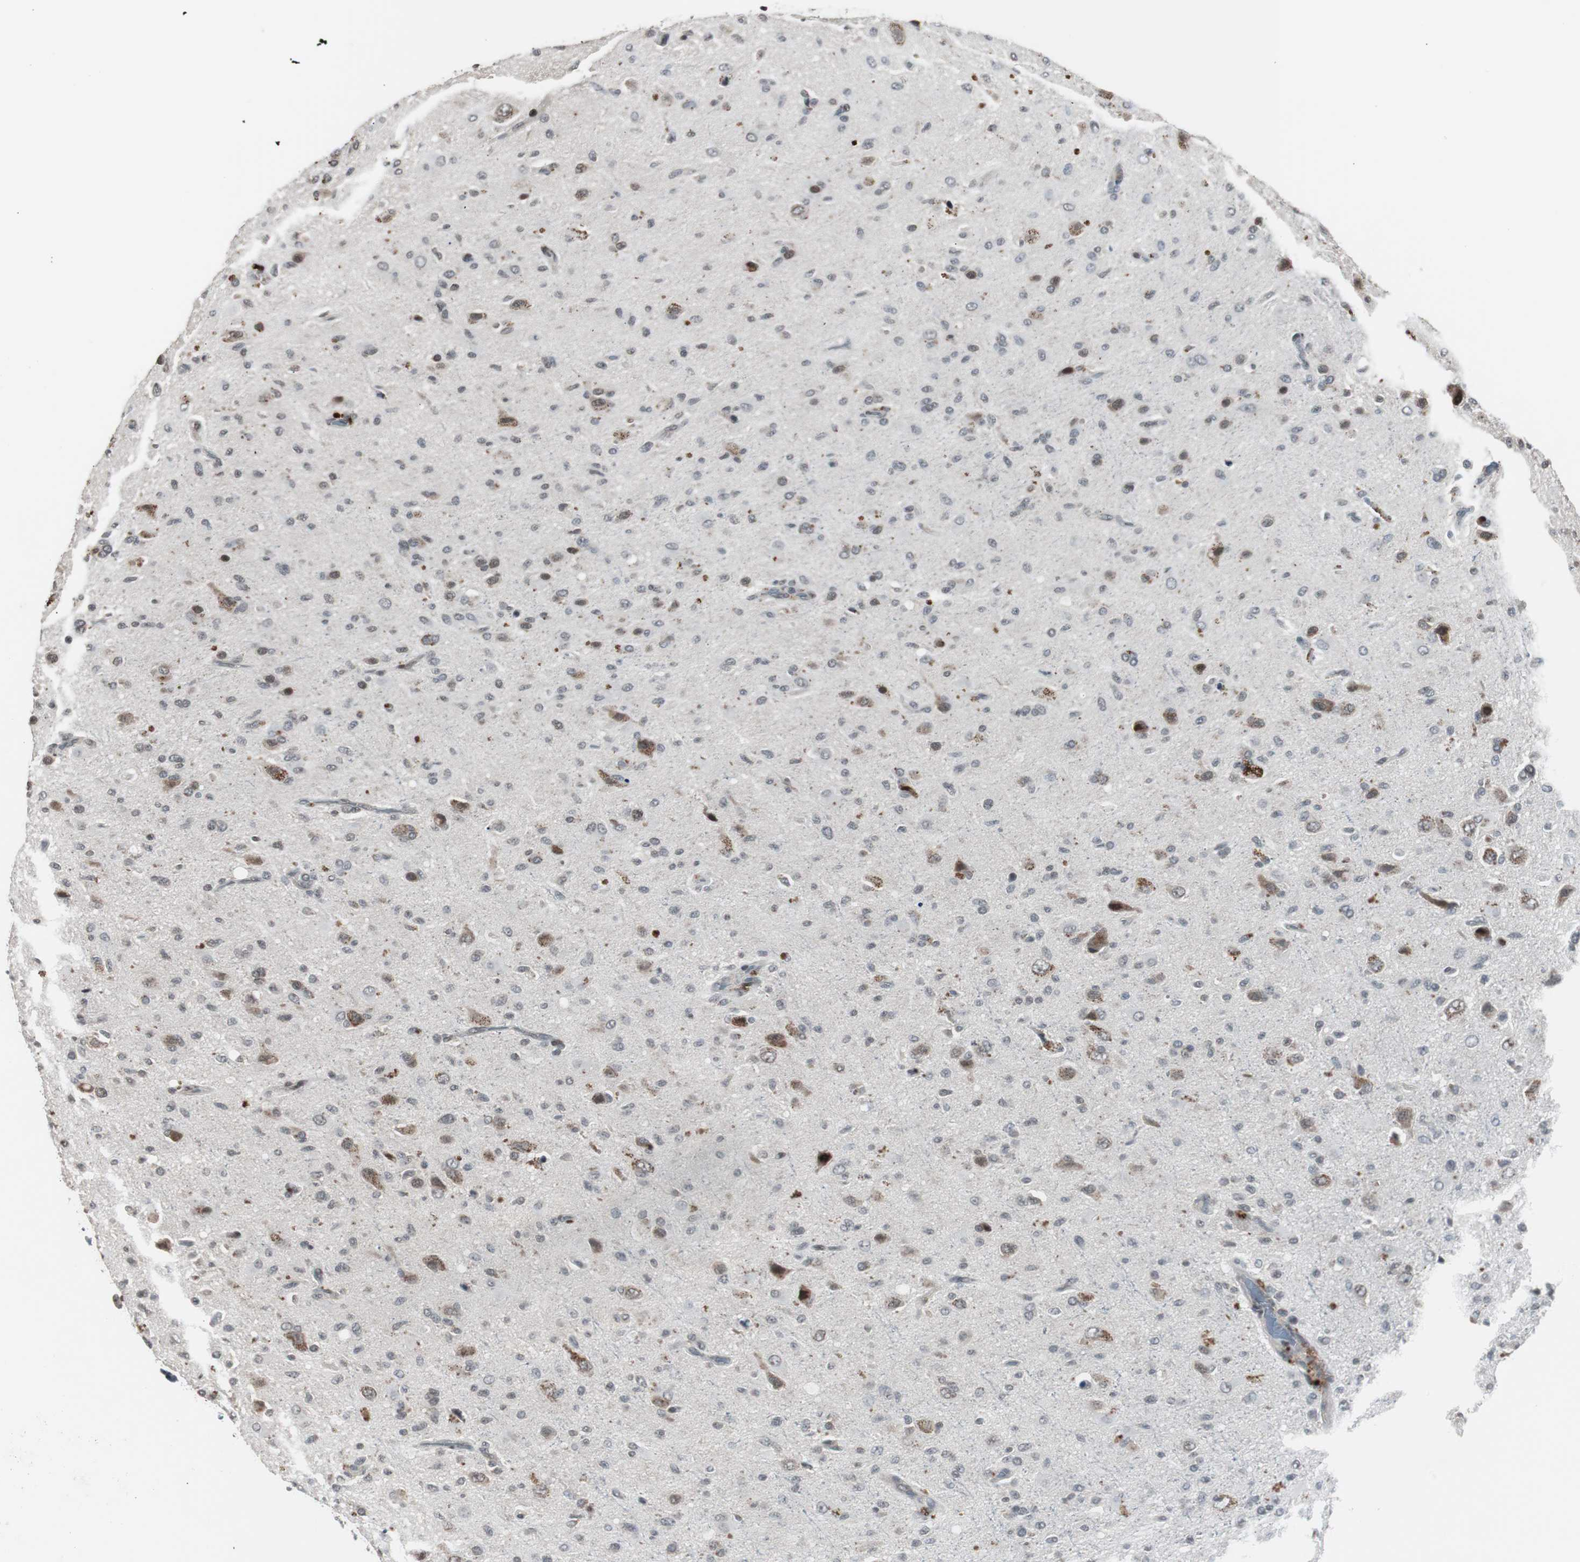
{"staining": {"intensity": "moderate", "quantity": "<25%", "location": "cytoplasmic/membranous,nuclear"}, "tissue": "glioma", "cell_type": "Tumor cells", "image_type": "cancer", "snomed": [{"axis": "morphology", "description": "Glioma, malignant, High grade"}, {"axis": "topography", "description": "Brain"}], "caption": "Glioma stained with DAB IHC reveals low levels of moderate cytoplasmic/membranous and nuclear positivity in about <25% of tumor cells.", "gene": "BOLA1", "patient": {"sex": "male", "age": 71}}